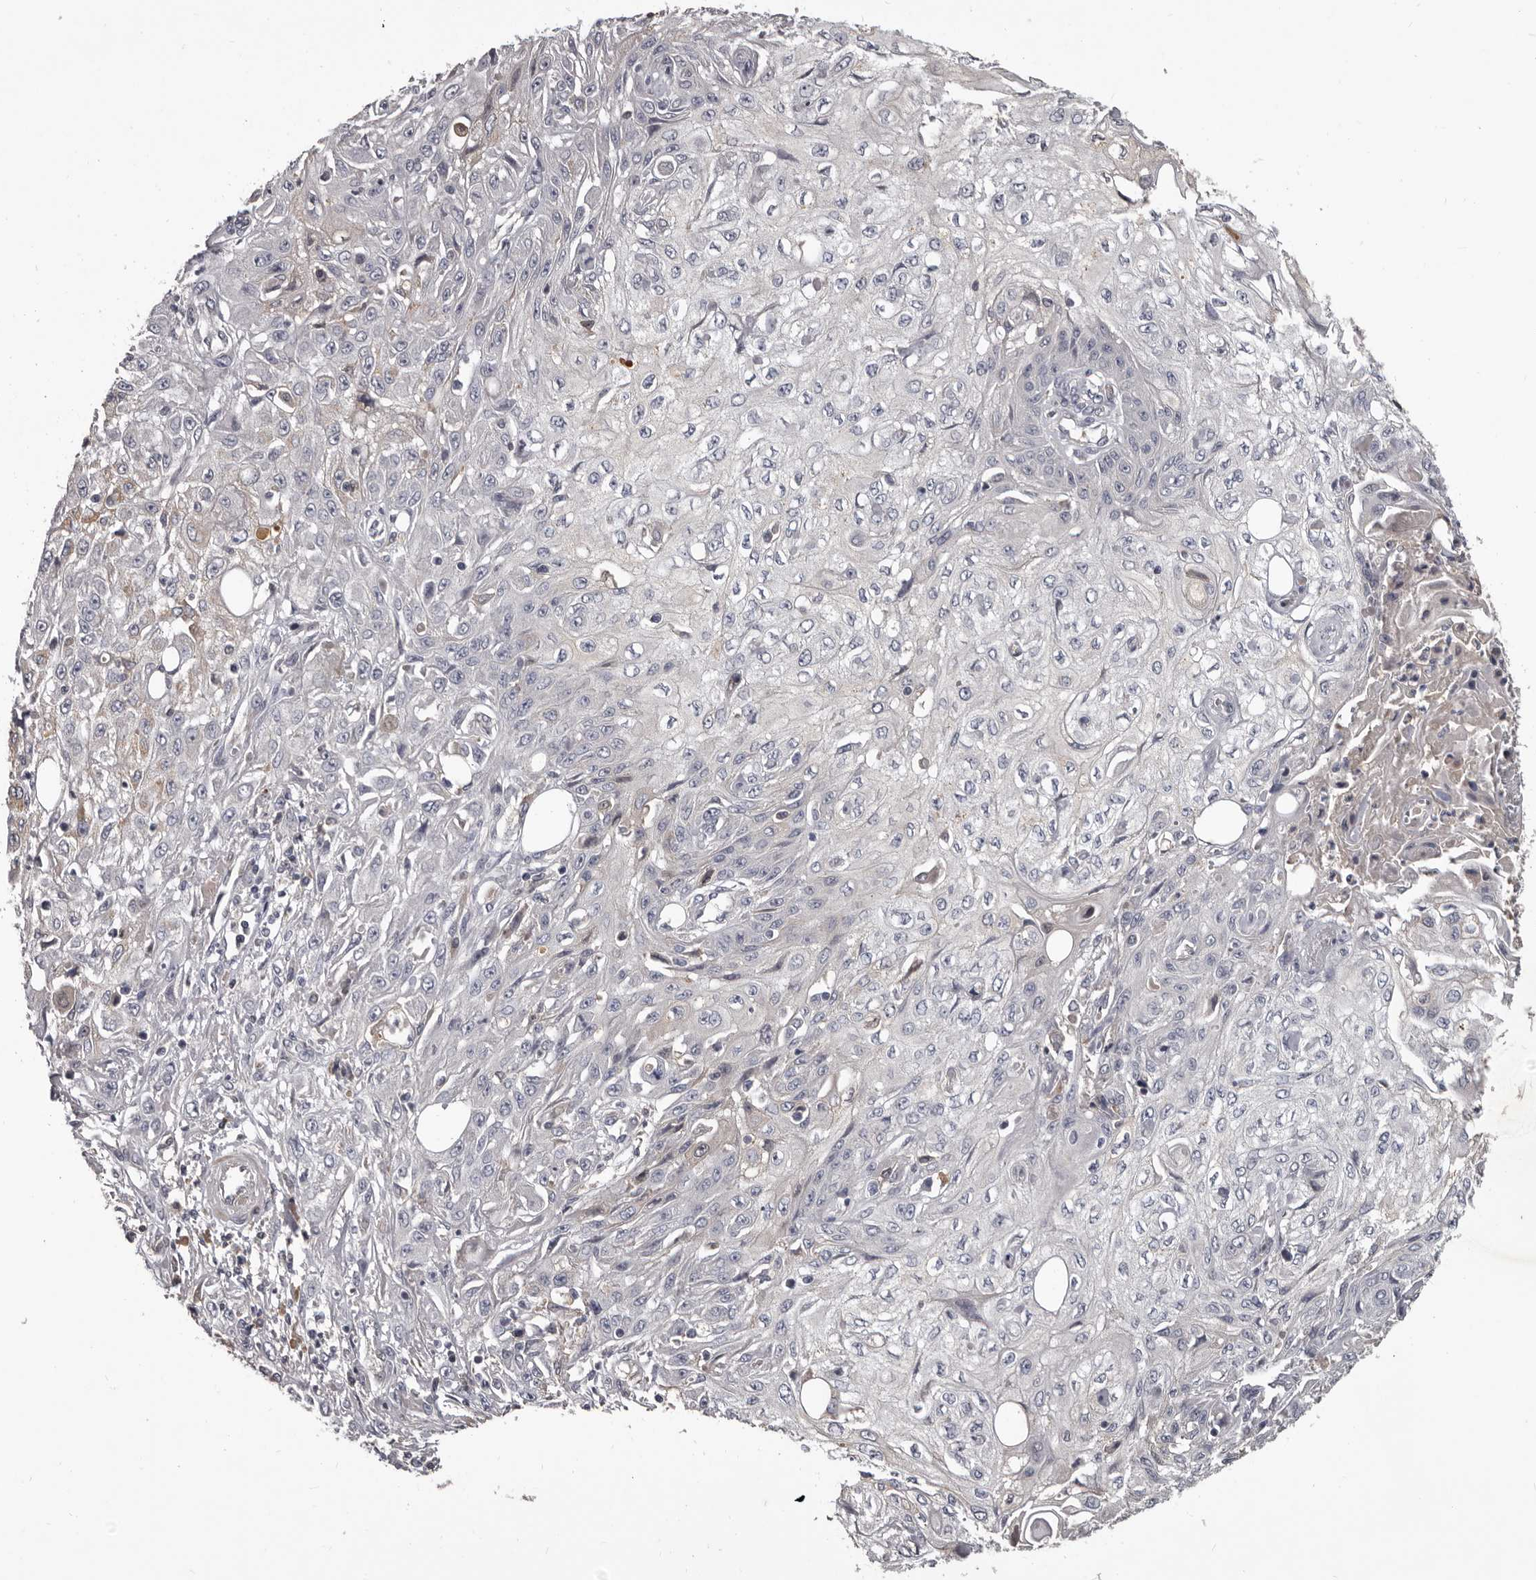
{"staining": {"intensity": "negative", "quantity": "none", "location": "none"}, "tissue": "skin cancer", "cell_type": "Tumor cells", "image_type": "cancer", "snomed": [{"axis": "morphology", "description": "Squamous cell carcinoma, NOS"}, {"axis": "morphology", "description": "Squamous cell carcinoma, metastatic, NOS"}, {"axis": "topography", "description": "Skin"}, {"axis": "topography", "description": "Lymph node"}], "caption": "This histopathology image is of metastatic squamous cell carcinoma (skin) stained with immunohistochemistry to label a protein in brown with the nuclei are counter-stained blue. There is no expression in tumor cells.", "gene": "ALDH5A1", "patient": {"sex": "male", "age": 75}}